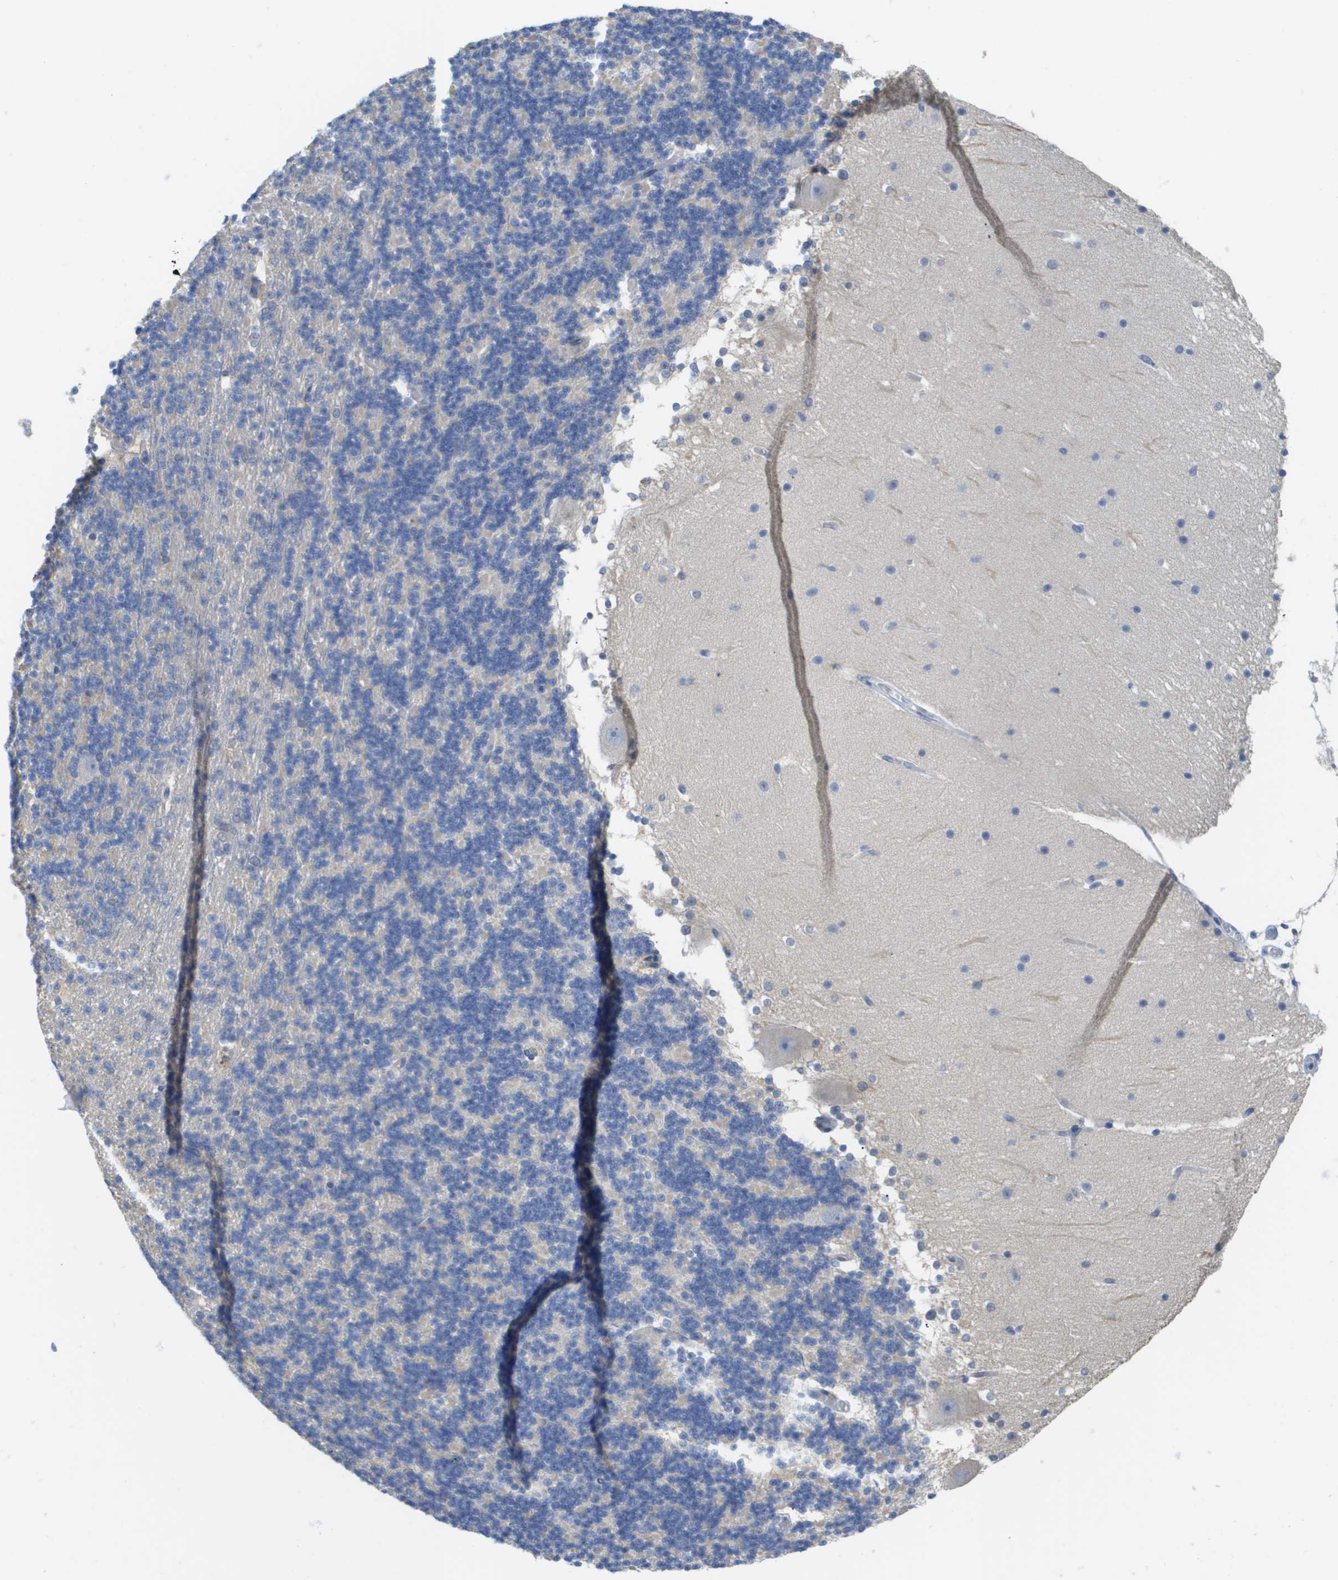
{"staining": {"intensity": "negative", "quantity": "none", "location": "none"}, "tissue": "cerebellum", "cell_type": "Cells in granular layer", "image_type": "normal", "snomed": [{"axis": "morphology", "description": "Normal tissue, NOS"}, {"axis": "topography", "description": "Cerebellum"}], "caption": "Cerebellum stained for a protein using immunohistochemistry reveals no positivity cells in granular layer.", "gene": "MYL3", "patient": {"sex": "female", "age": 19}}